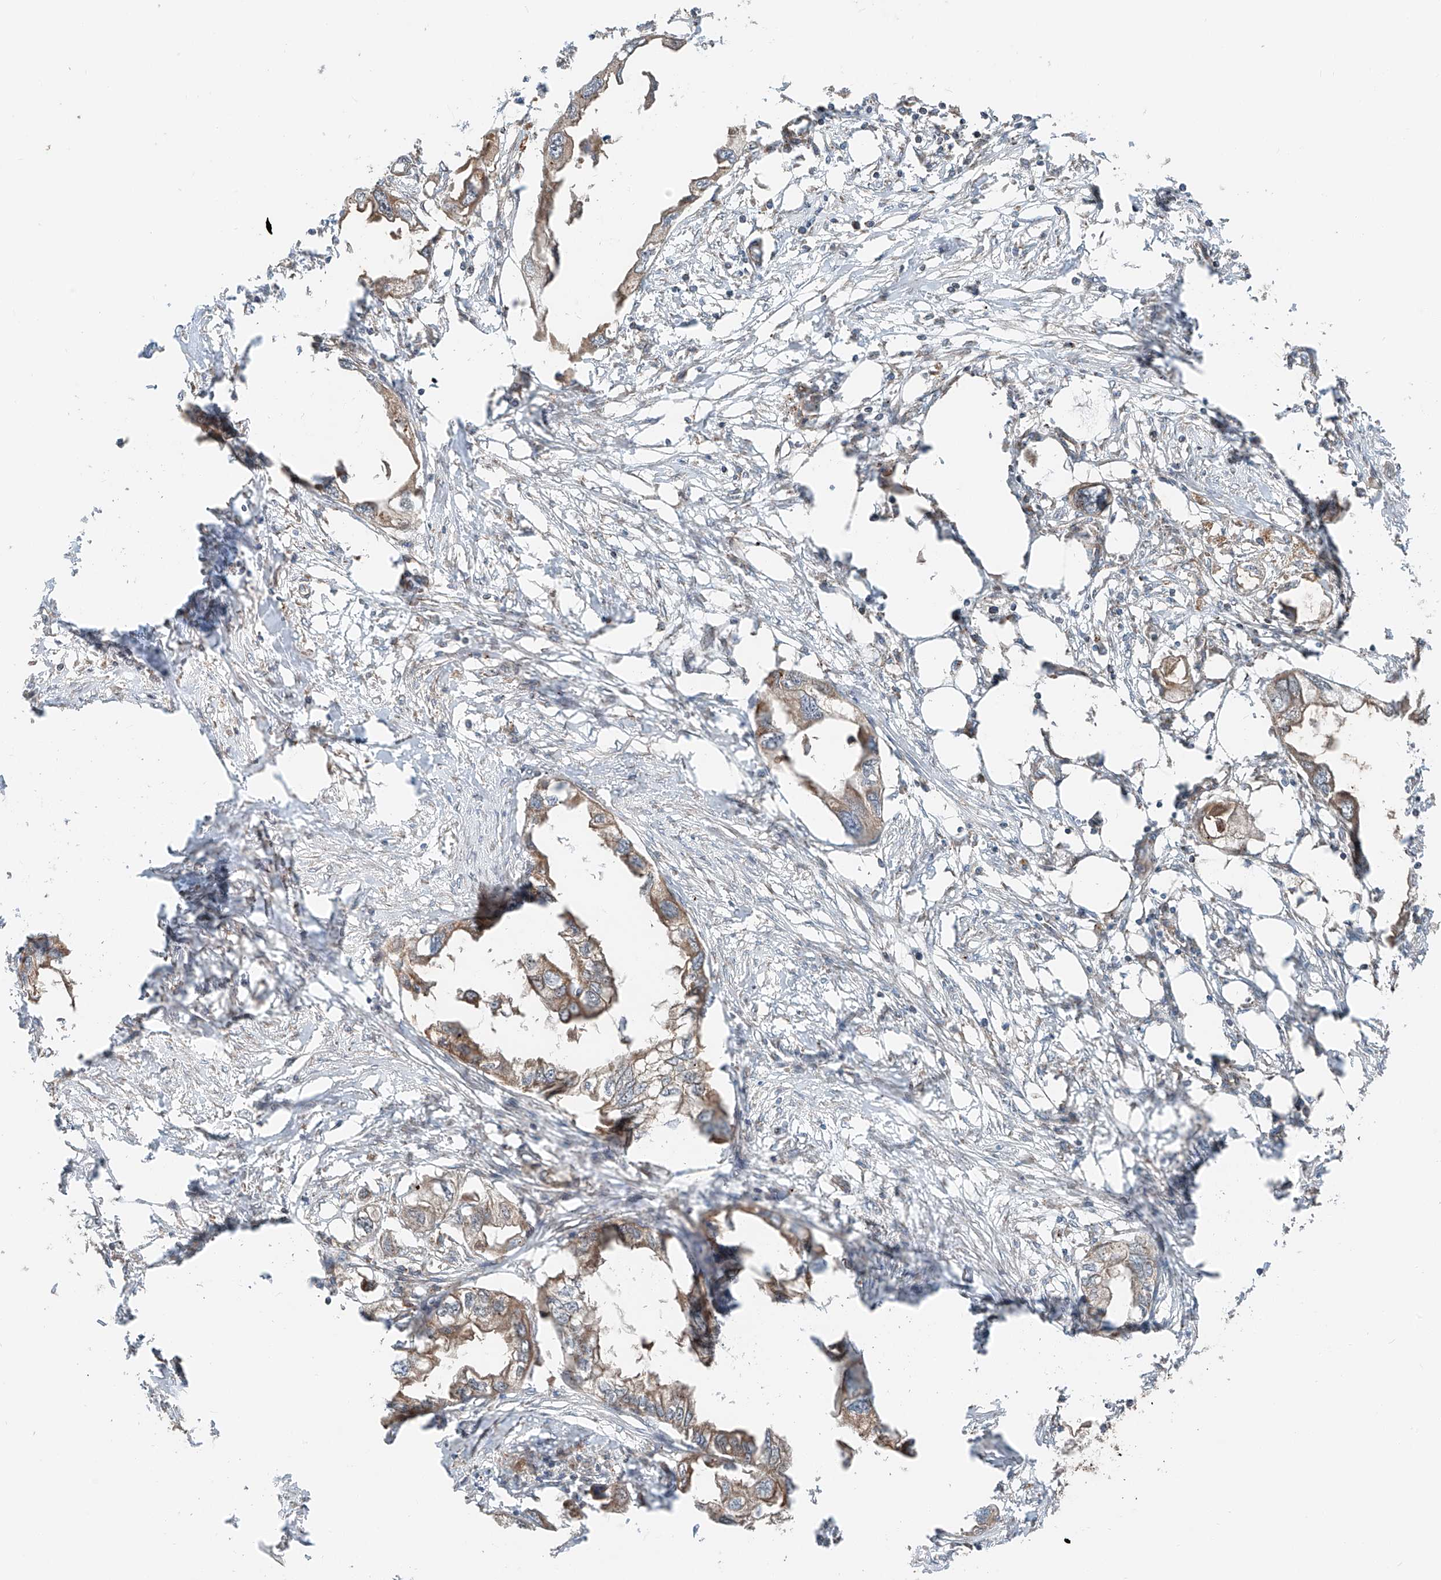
{"staining": {"intensity": "moderate", "quantity": ">75%", "location": "cytoplasmic/membranous"}, "tissue": "endometrial cancer", "cell_type": "Tumor cells", "image_type": "cancer", "snomed": [{"axis": "morphology", "description": "Adenocarcinoma, NOS"}, {"axis": "morphology", "description": "Adenocarcinoma, metastatic, NOS"}, {"axis": "topography", "description": "Adipose tissue"}, {"axis": "topography", "description": "Endometrium"}], "caption": "The histopathology image demonstrates immunohistochemical staining of endometrial adenocarcinoma. There is moderate cytoplasmic/membranous expression is present in about >75% of tumor cells.", "gene": "CEP162", "patient": {"sex": "female", "age": 67}}